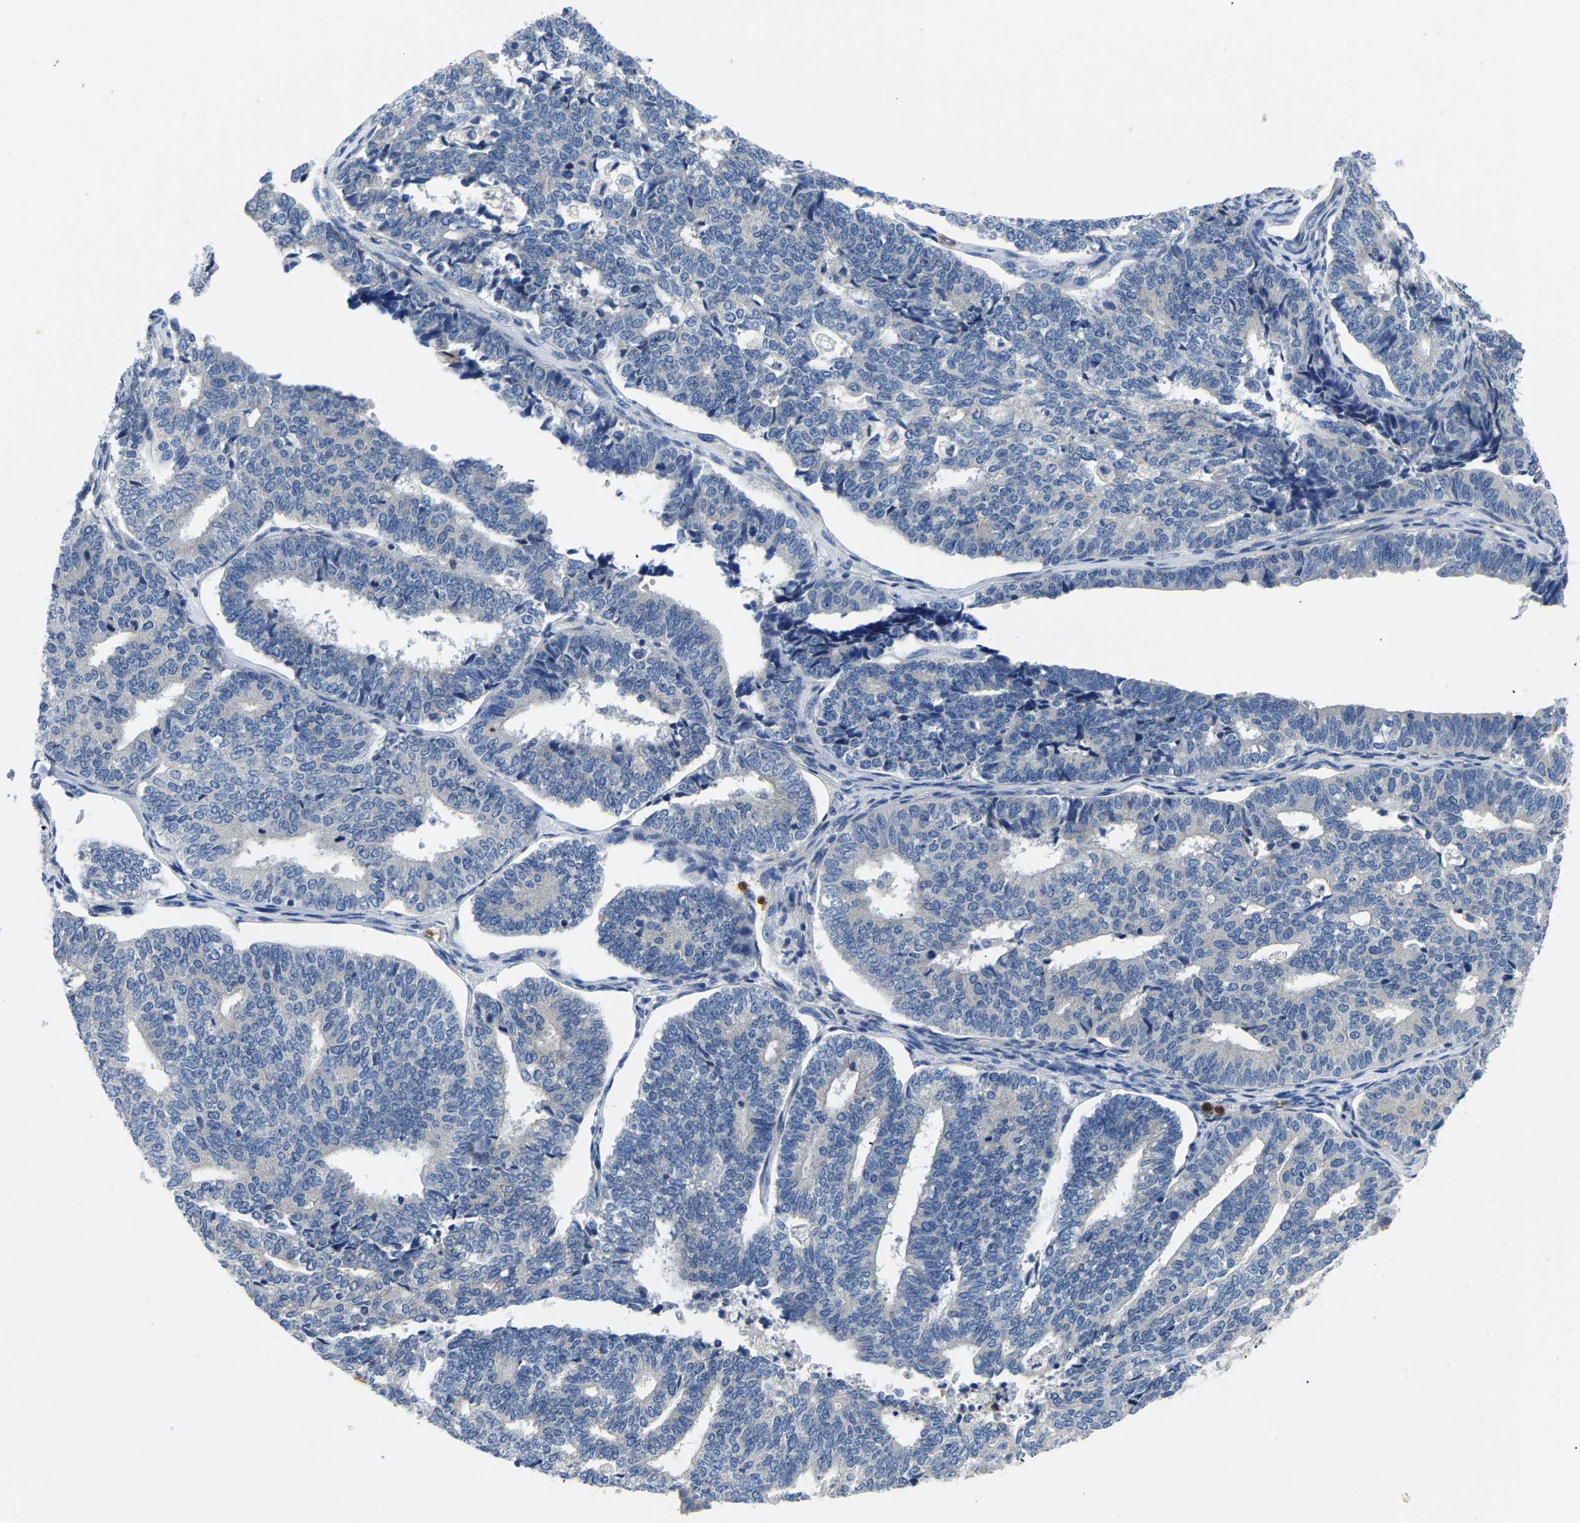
{"staining": {"intensity": "negative", "quantity": "none", "location": "none"}, "tissue": "endometrial cancer", "cell_type": "Tumor cells", "image_type": "cancer", "snomed": [{"axis": "morphology", "description": "Adenocarcinoma, NOS"}, {"axis": "topography", "description": "Endometrium"}], "caption": "The IHC photomicrograph has no significant staining in tumor cells of adenocarcinoma (endometrial) tissue.", "gene": "TOR1B", "patient": {"sex": "female", "age": 70}}